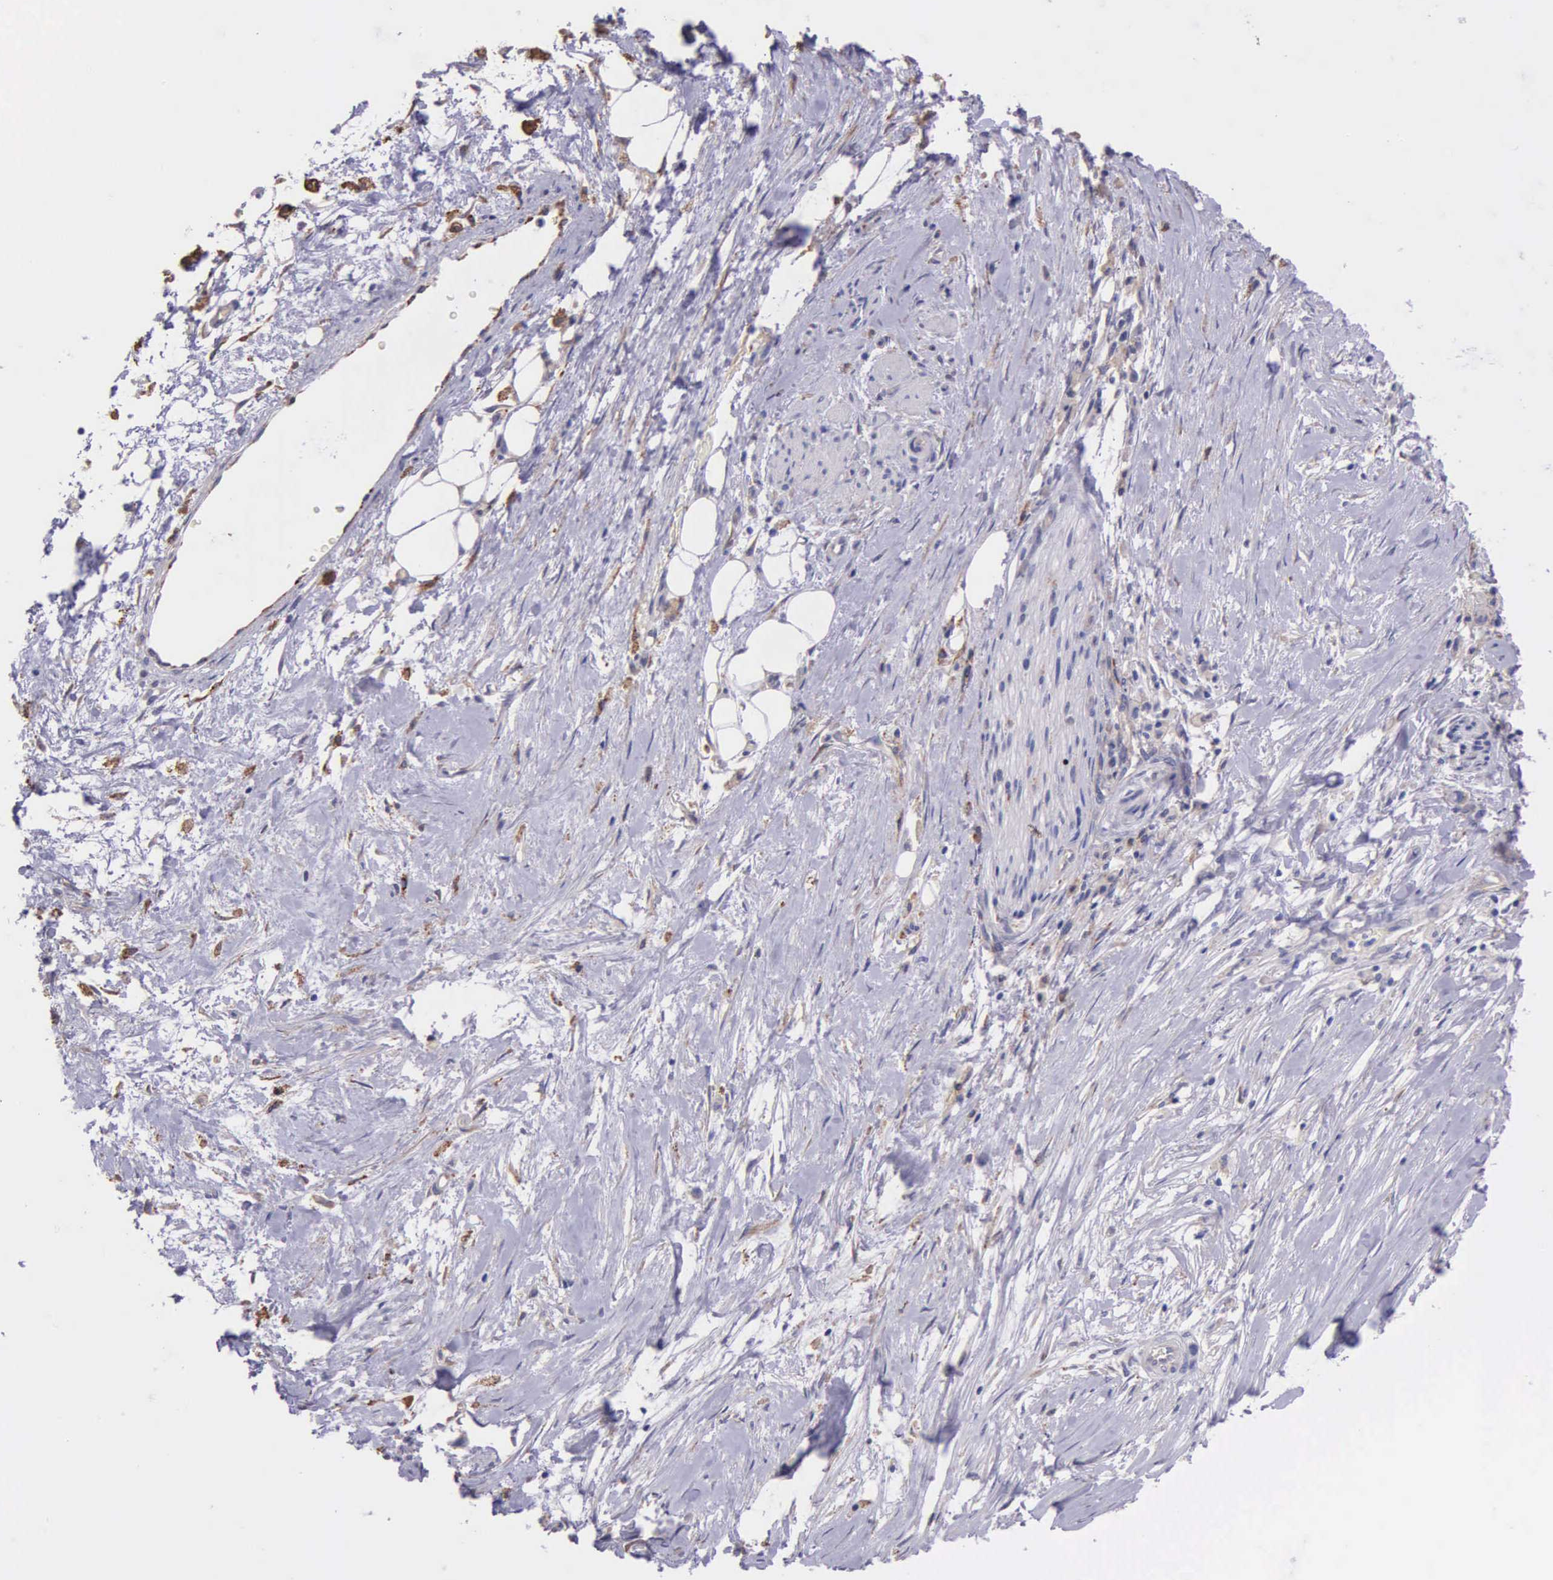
{"staining": {"intensity": "negative", "quantity": "none", "location": "none"}, "tissue": "pancreatic cancer", "cell_type": "Tumor cells", "image_type": "cancer", "snomed": [{"axis": "morphology", "description": "Adenocarcinoma, NOS"}, {"axis": "topography", "description": "Pancreas"}], "caption": "Histopathology image shows no significant protein expression in tumor cells of pancreatic cancer.", "gene": "ZC3H12B", "patient": {"sex": "male", "age": 79}}